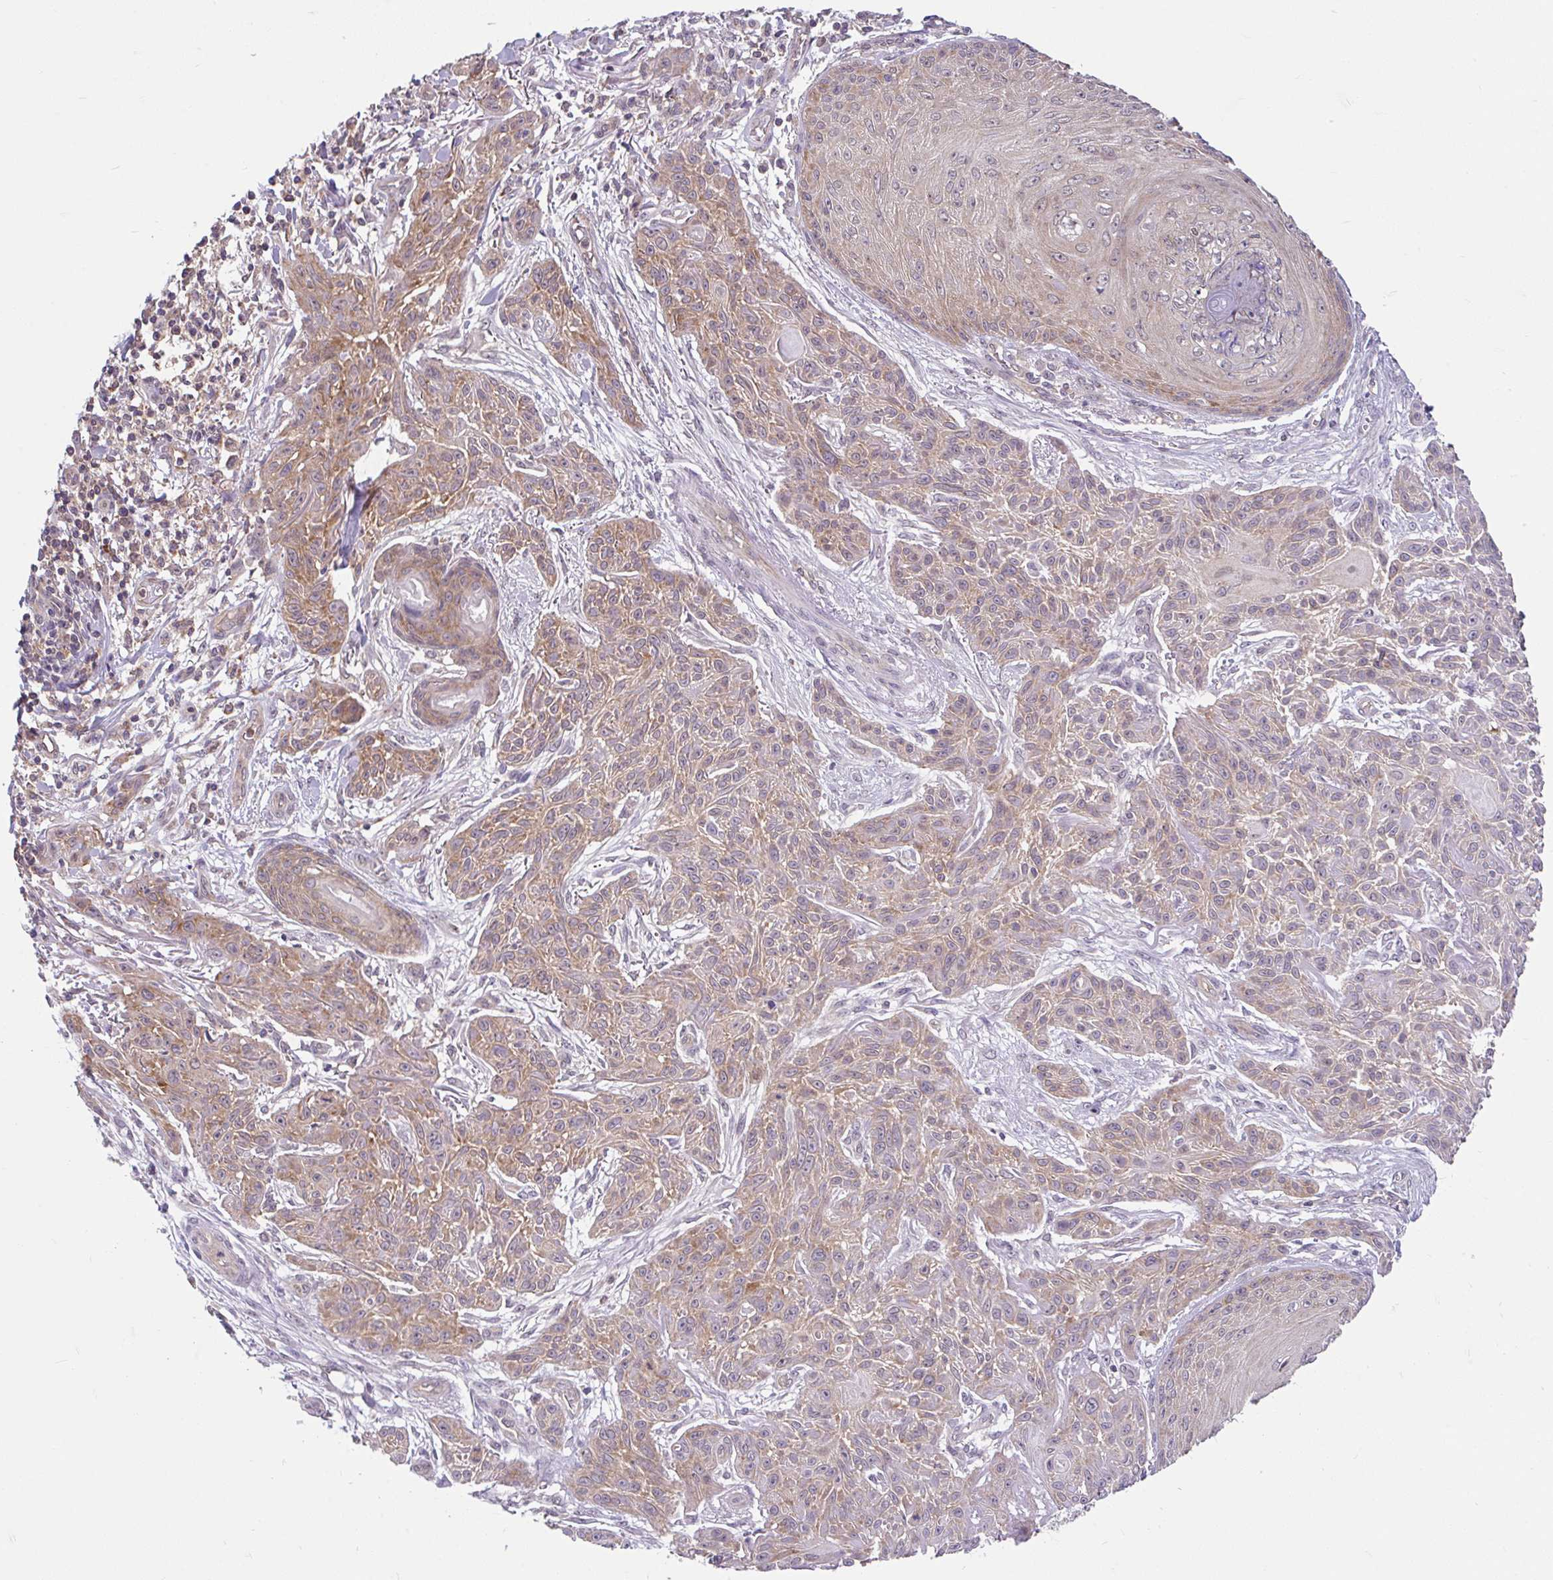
{"staining": {"intensity": "moderate", "quantity": ">75%", "location": "cytoplasmic/membranous,nuclear"}, "tissue": "skin cancer", "cell_type": "Tumor cells", "image_type": "cancer", "snomed": [{"axis": "morphology", "description": "Squamous cell carcinoma, NOS"}, {"axis": "topography", "description": "Skin"}], "caption": "Immunohistochemical staining of skin cancer (squamous cell carcinoma) shows moderate cytoplasmic/membranous and nuclear protein expression in approximately >75% of tumor cells.", "gene": "RALBP1", "patient": {"sex": "male", "age": 86}}